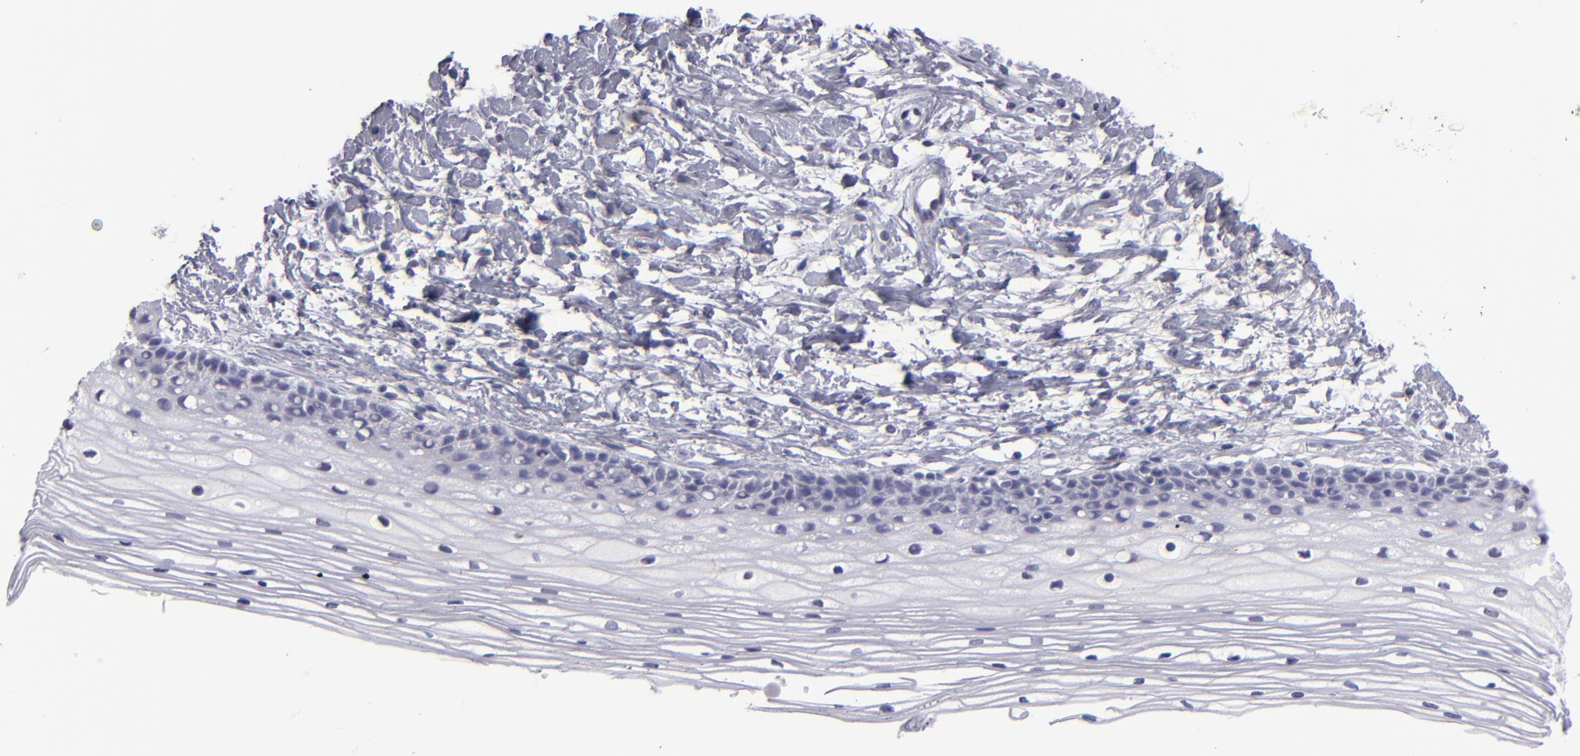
{"staining": {"intensity": "negative", "quantity": "none", "location": "none"}, "tissue": "cervix", "cell_type": "Glandular cells", "image_type": "normal", "snomed": [{"axis": "morphology", "description": "Normal tissue, NOS"}, {"axis": "topography", "description": "Cervix"}], "caption": "Histopathology image shows no protein staining in glandular cells of benign cervix. (Immunohistochemistry, brightfield microscopy, high magnification).", "gene": "ALDOB", "patient": {"sex": "female", "age": 77}}